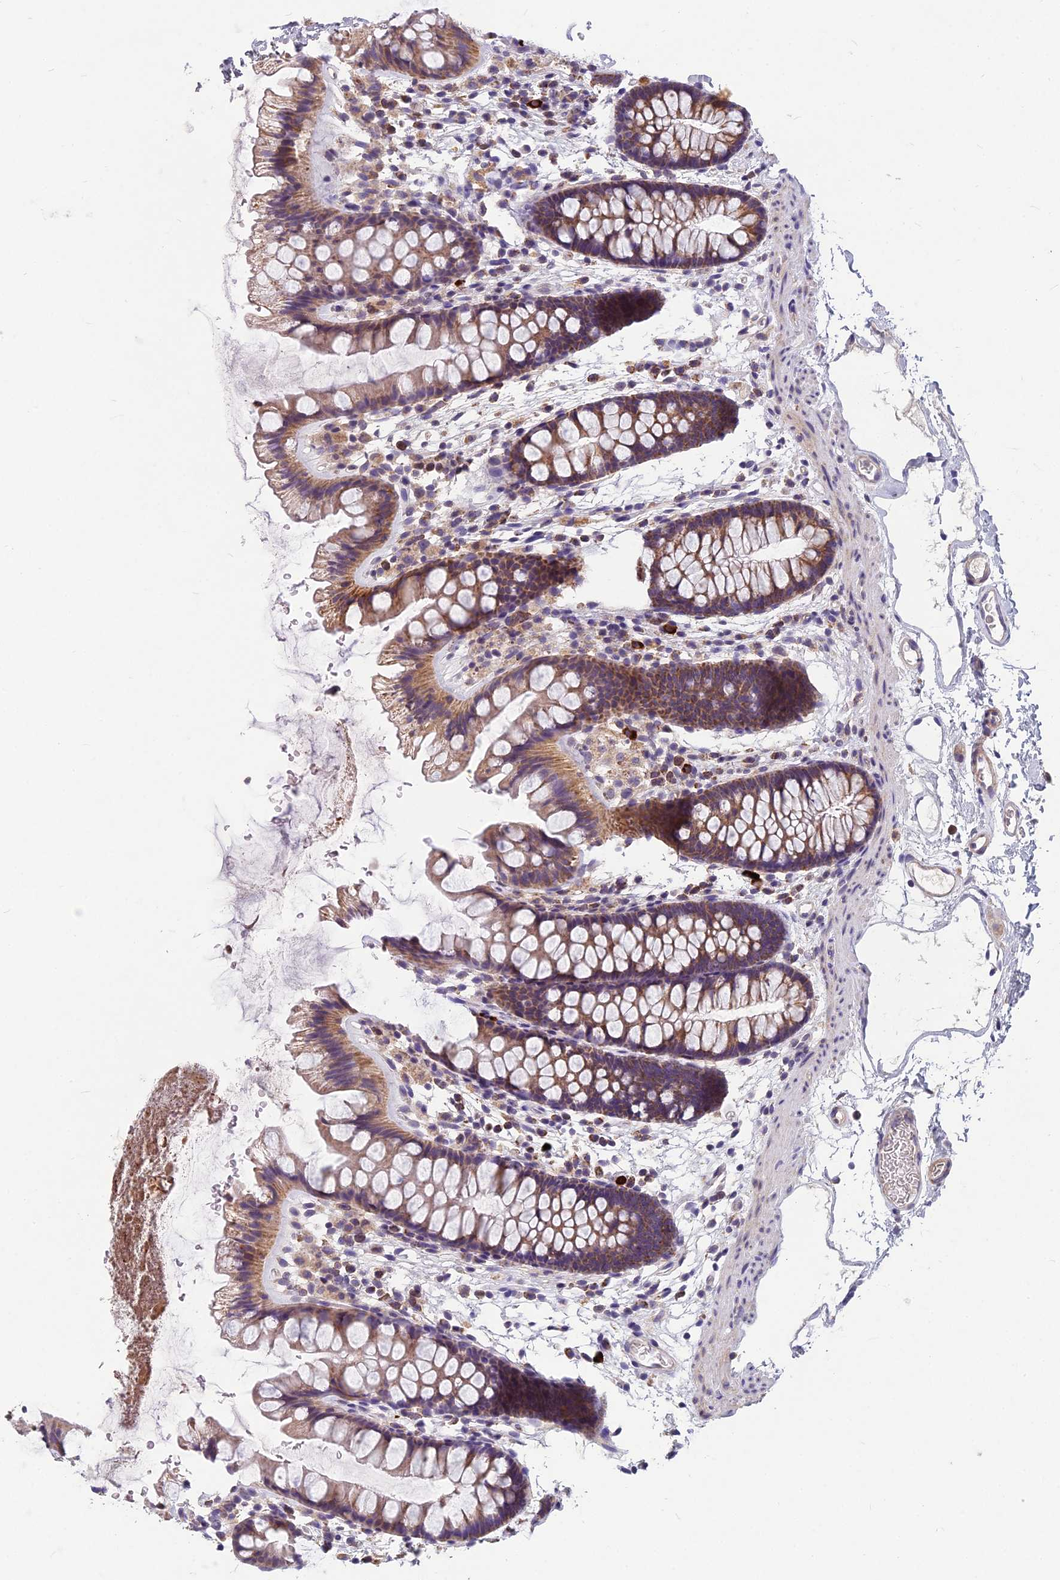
{"staining": {"intensity": "weak", "quantity": ">75%", "location": "cytoplasmic/membranous"}, "tissue": "colon", "cell_type": "Endothelial cells", "image_type": "normal", "snomed": [{"axis": "morphology", "description": "Normal tissue, NOS"}, {"axis": "topography", "description": "Colon"}], "caption": "Colon stained with immunohistochemistry shows weak cytoplasmic/membranous expression in about >75% of endothelial cells. (IHC, brightfield microscopy, high magnification).", "gene": "ENSG00000188897", "patient": {"sex": "female", "age": 62}}